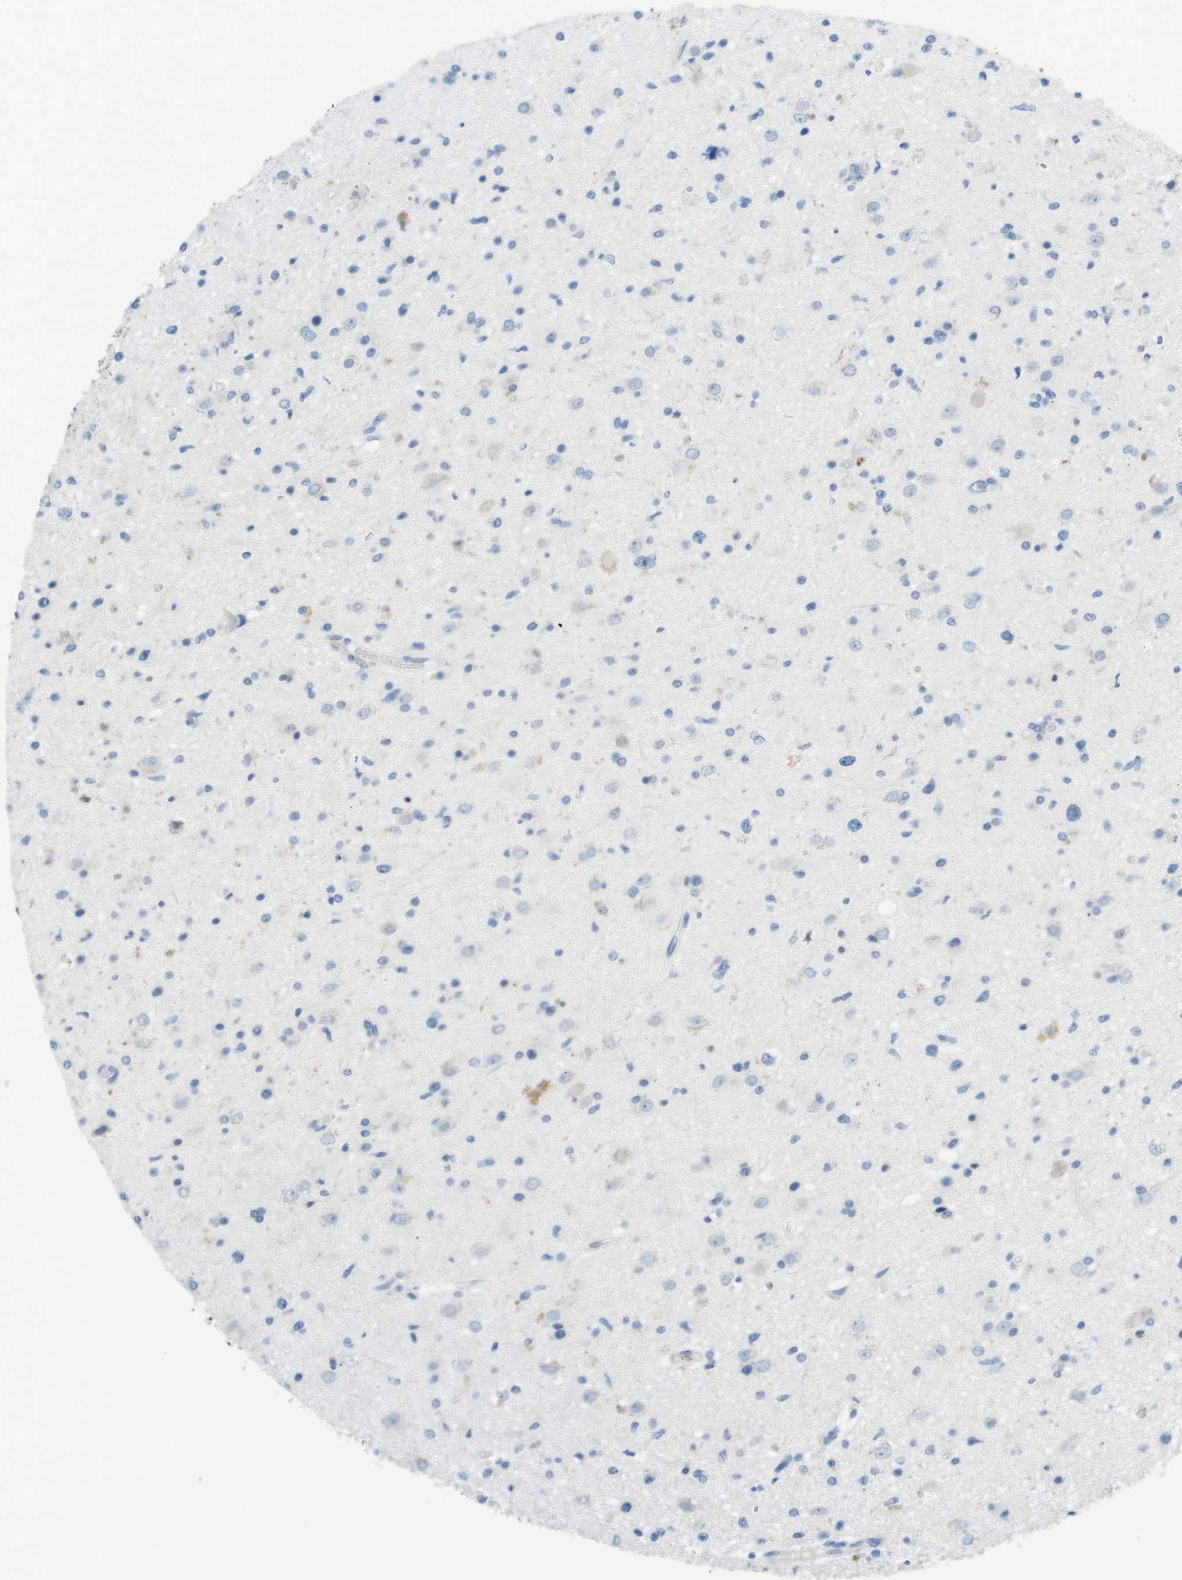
{"staining": {"intensity": "negative", "quantity": "none", "location": "none"}, "tissue": "glioma", "cell_type": "Tumor cells", "image_type": "cancer", "snomed": [{"axis": "morphology", "description": "Glioma, malignant, High grade"}, {"axis": "topography", "description": "Brain"}], "caption": "High-grade glioma (malignant) was stained to show a protein in brown. There is no significant expression in tumor cells.", "gene": "PTGDR2", "patient": {"sex": "male", "age": 33}}